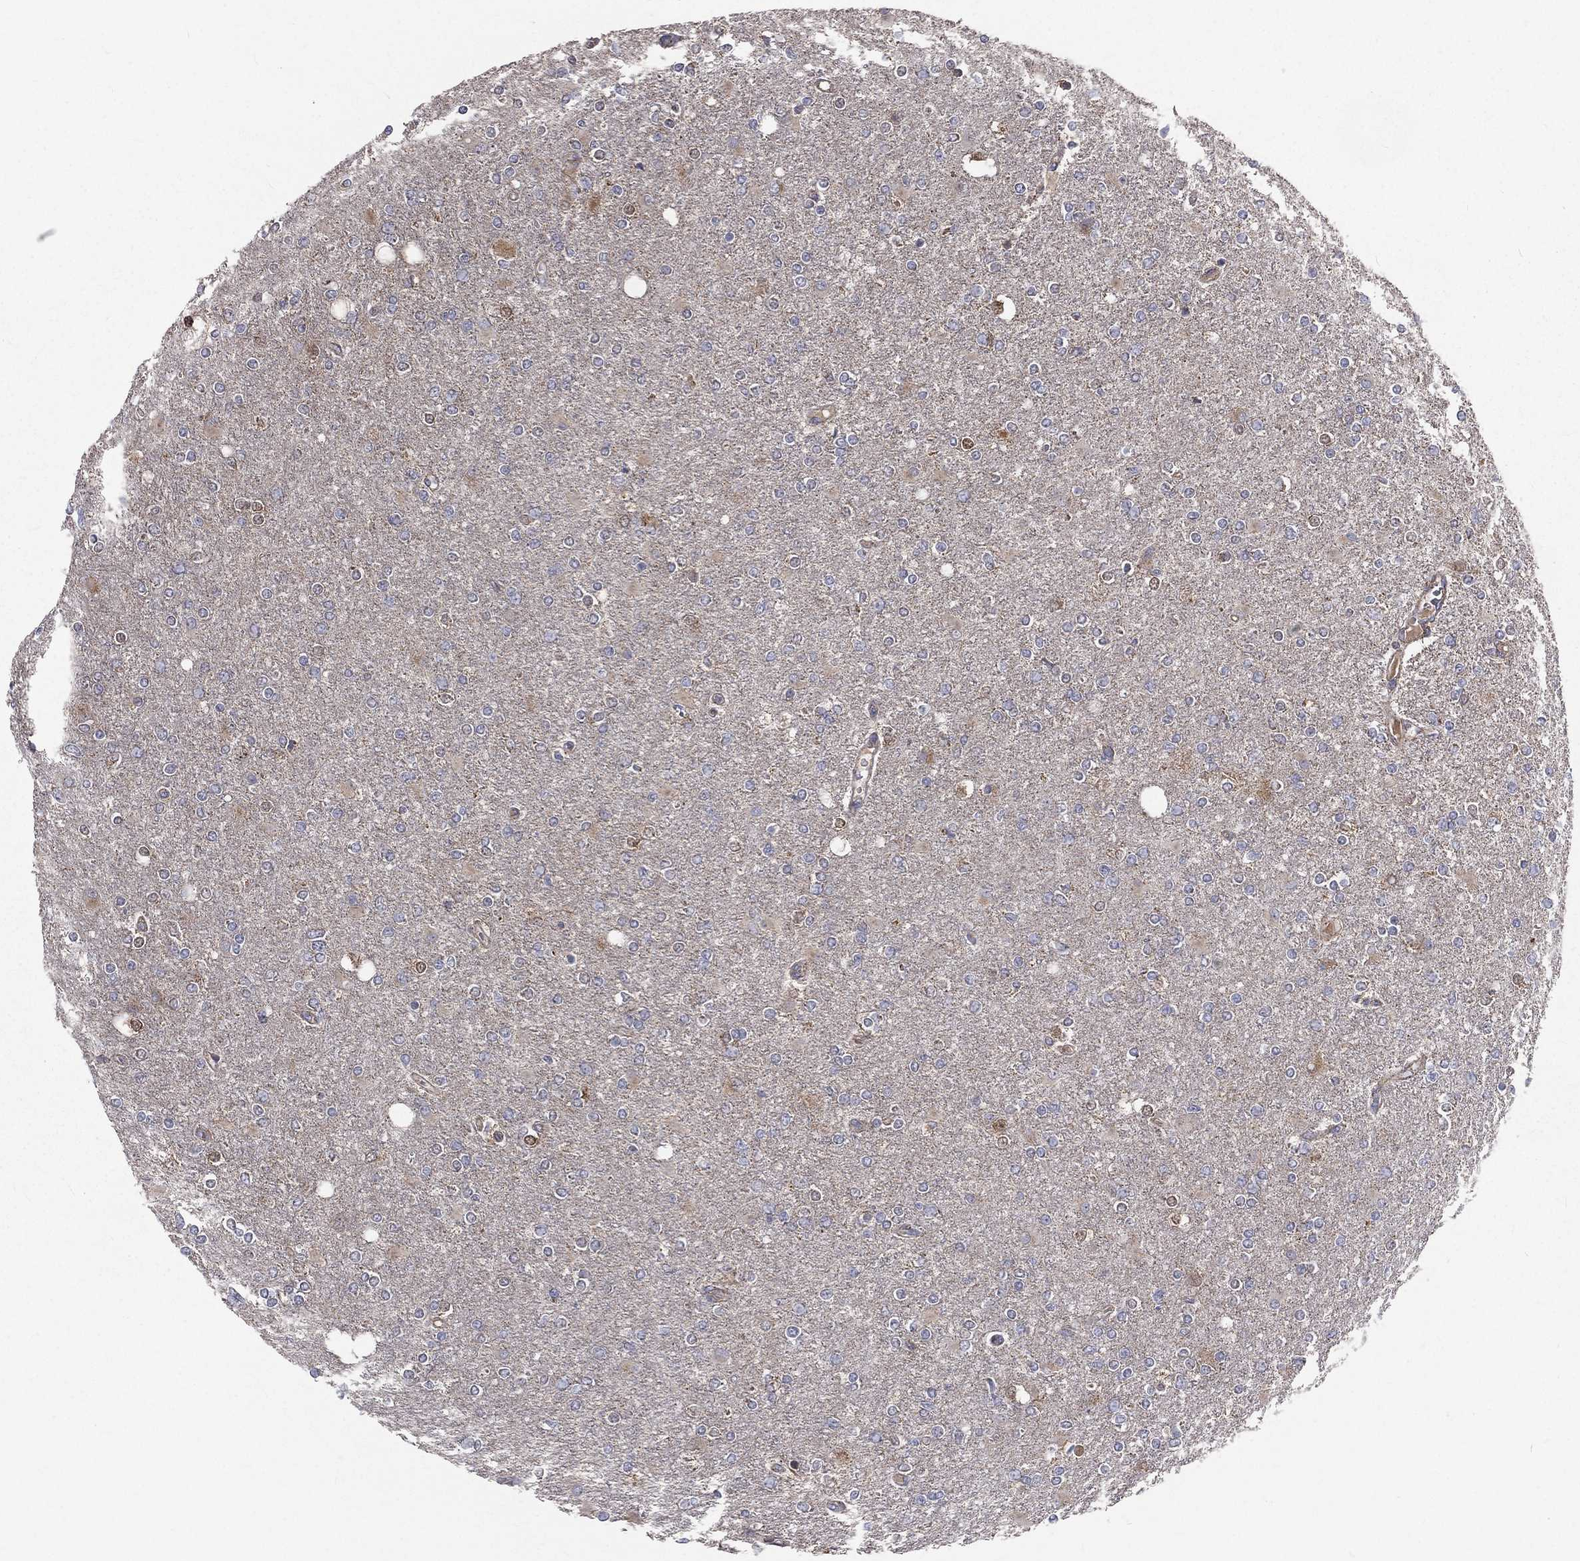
{"staining": {"intensity": "negative", "quantity": "none", "location": "none"}, "tissue": "glioma", "cell_type": "Tumor cells", "image_type": "cancer", "snomed": [{"axis": "morphology", "description": "Glioma, malignant, High grade"}, {"axis": "topography", "description": "Cerebral cortex"}], "caption": "High power microscopy histopathology image of an immunohistochemistry image of malignant glioma (high-grade), revealing no significant expression in tumor cells. (Immunohistochemistry (ihc), brightfield microscopy, high magnification).", "gene": "GPD1", "patient": {"sex": "male", "age": 70}}